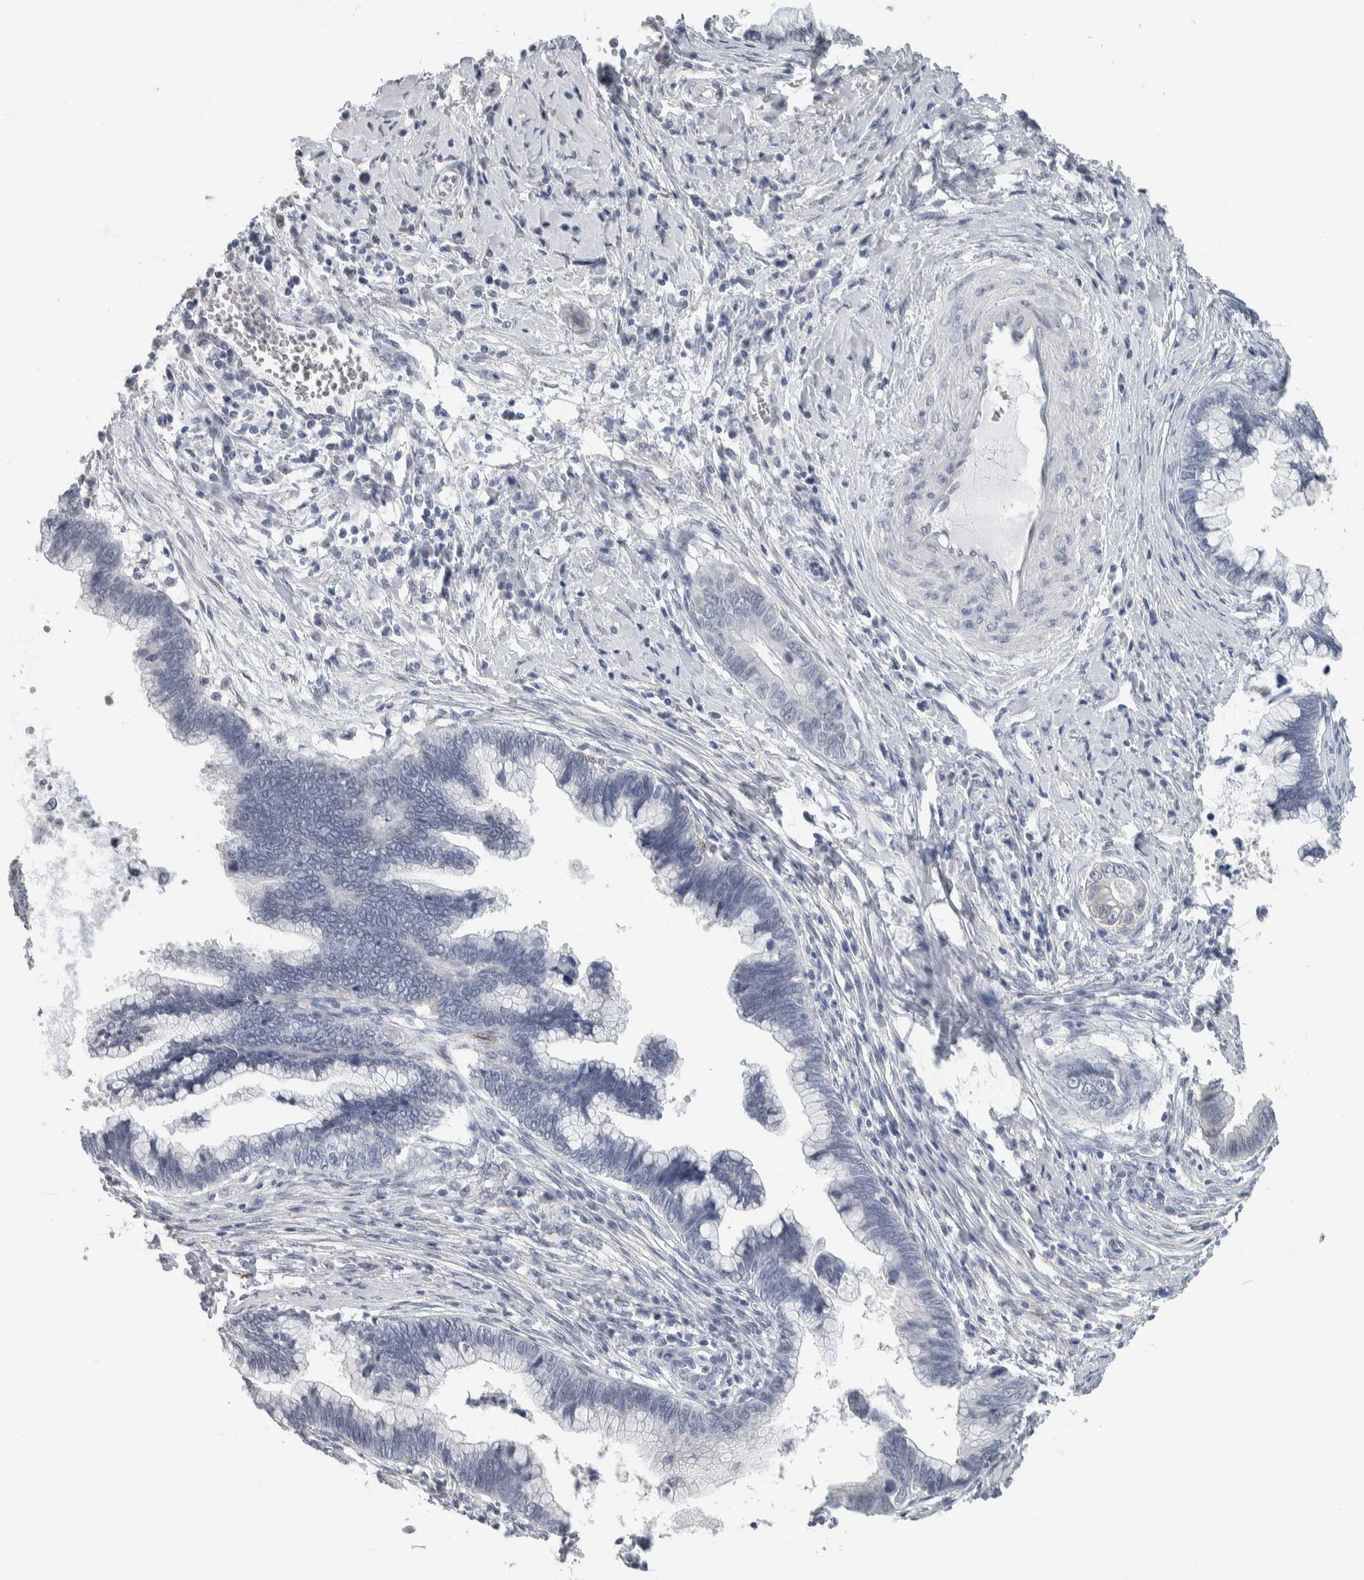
{"staining": {"intensity": "negative", "quantity": "none", "location": "none"}, "tissue": "cervical cancer", "cell_type": "Tumor cells", "image_type": "cancer", "snomed": [{"axis": "morphology", "description": "Adenocarcinoma, NOS"}, {"axis": "topography", "description": "Cervix"}], "caption": "Immunohistochemical staining of human cervical cancer displays no significant staining in tumor cells.", "gene": "NEFM", "patient": {"sex": "female", "age": 44}}